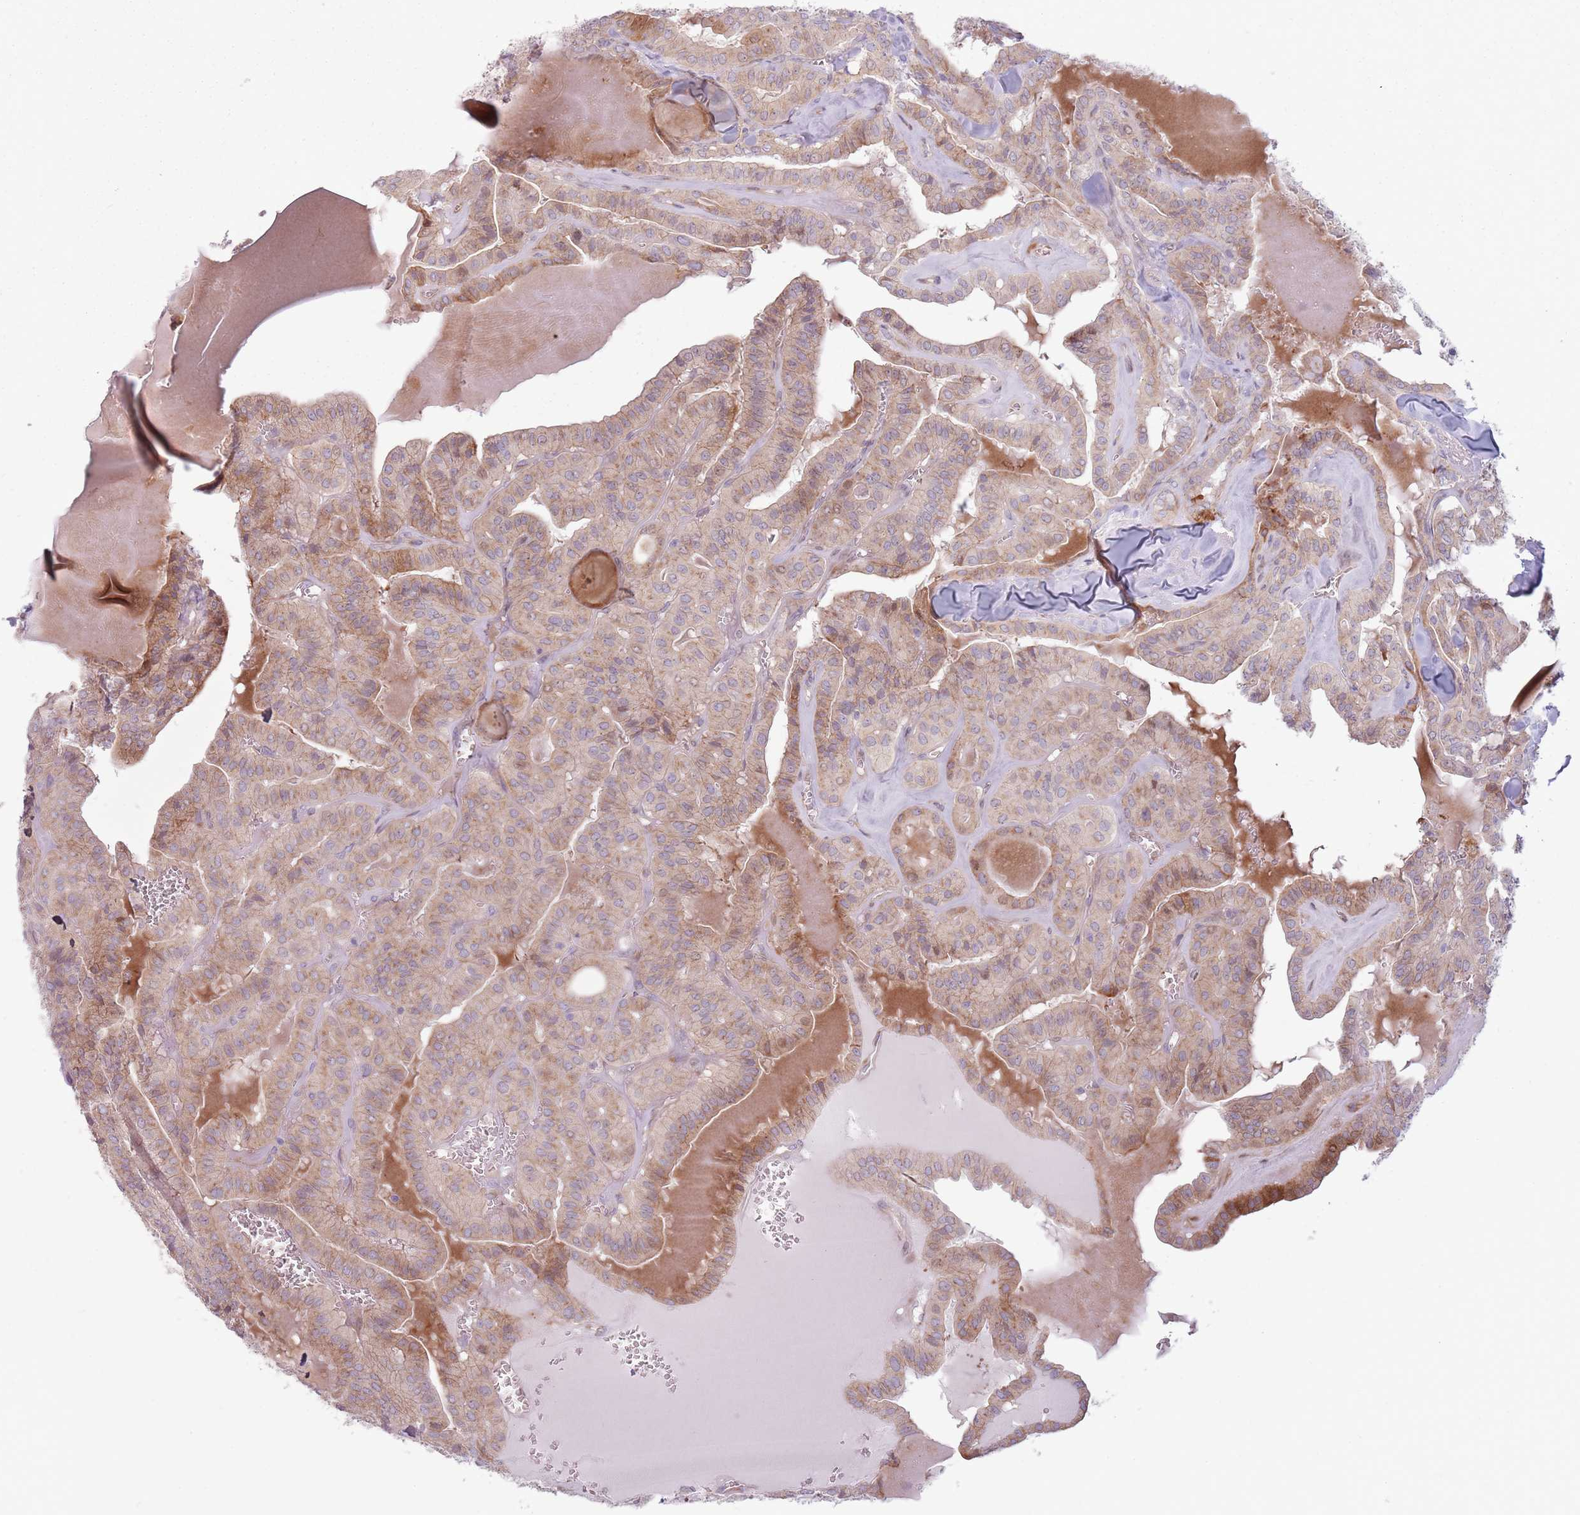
{"staining": {"intensity": "weak", "quantity": "25%-75%", "location": "cytoplasmic/membranous"}, "tissue": "thyroid cancer", "cell_type": "Tumor cells", "image_type": "cancer", "snomed": [{"axis": "morphology", "description": "Papillary adenocarcinoma, NOS"}, {"axis": "topography", "description": "Thyroid gland"}], "caption": "Immunohistochemistry of papillary adenocarcinoma (thyroid) shows low levels of weak cytoplasmic/membranous expression in approximately 25%-75% of tumor cells.", "gene": "CCDC150", "patient": {"sex": "male", "age": 52}}